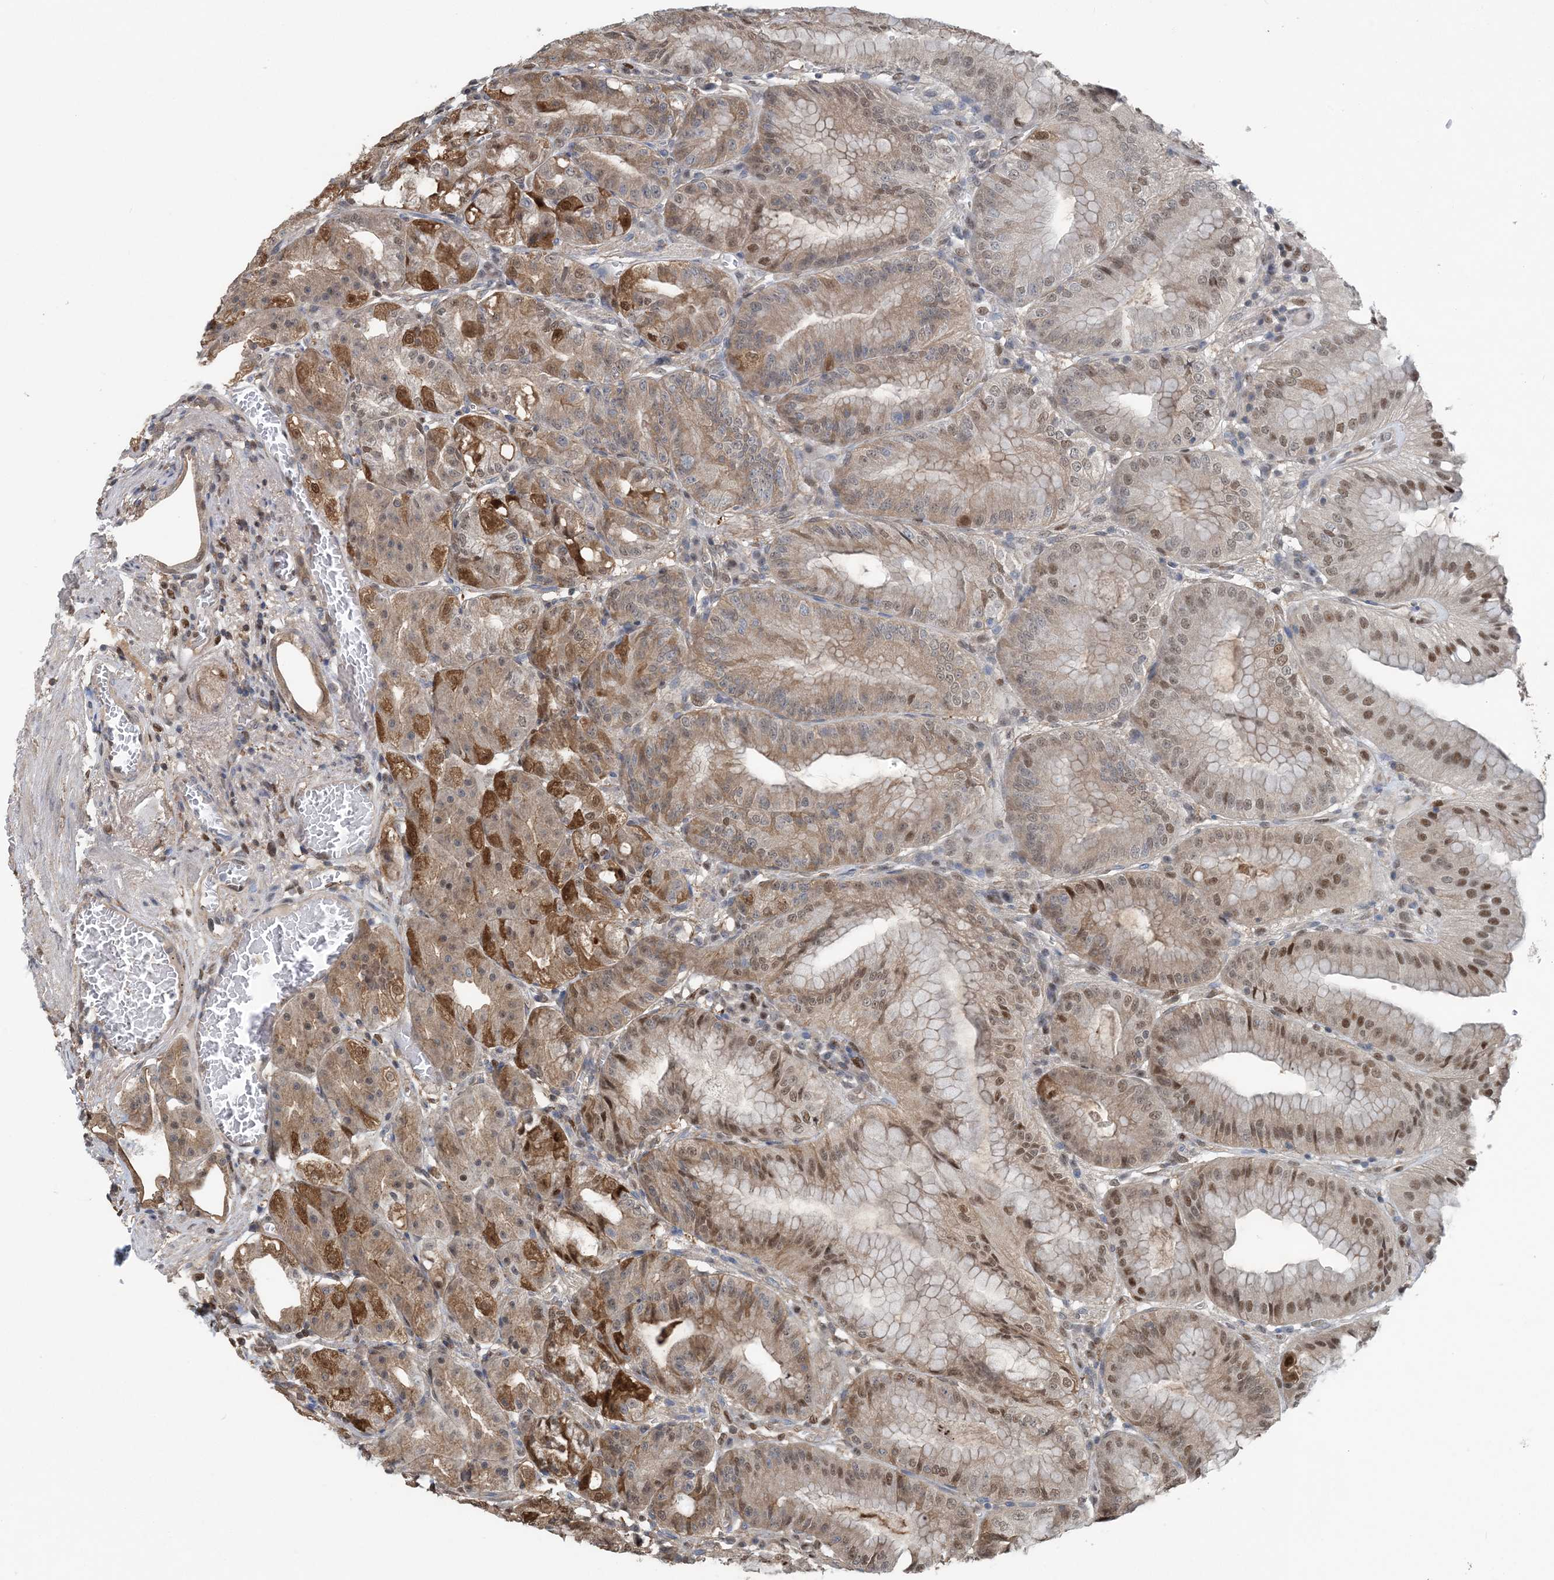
{"staining": {"intensity": "strong", "quantity": "25%-75%", "location": "cytoplasmic/membranous,nuclear"}, "tissue": "stomach", "cell_type": "Glandular cells", "image_type": "normal", "snomed": [{"axis": "morphology", "description": "Normal tissue, NOS"}, {"axis": "topography", "description": "Stomach, lower"}], "caption": "Stomach stained with IHC exhibits strong cytoplasmic/membranous,nuclear expression in approximately 25%-75% of glandular cells.", "gene": "HIKESHI", "patient": {"sex": "male", "age": 71}}